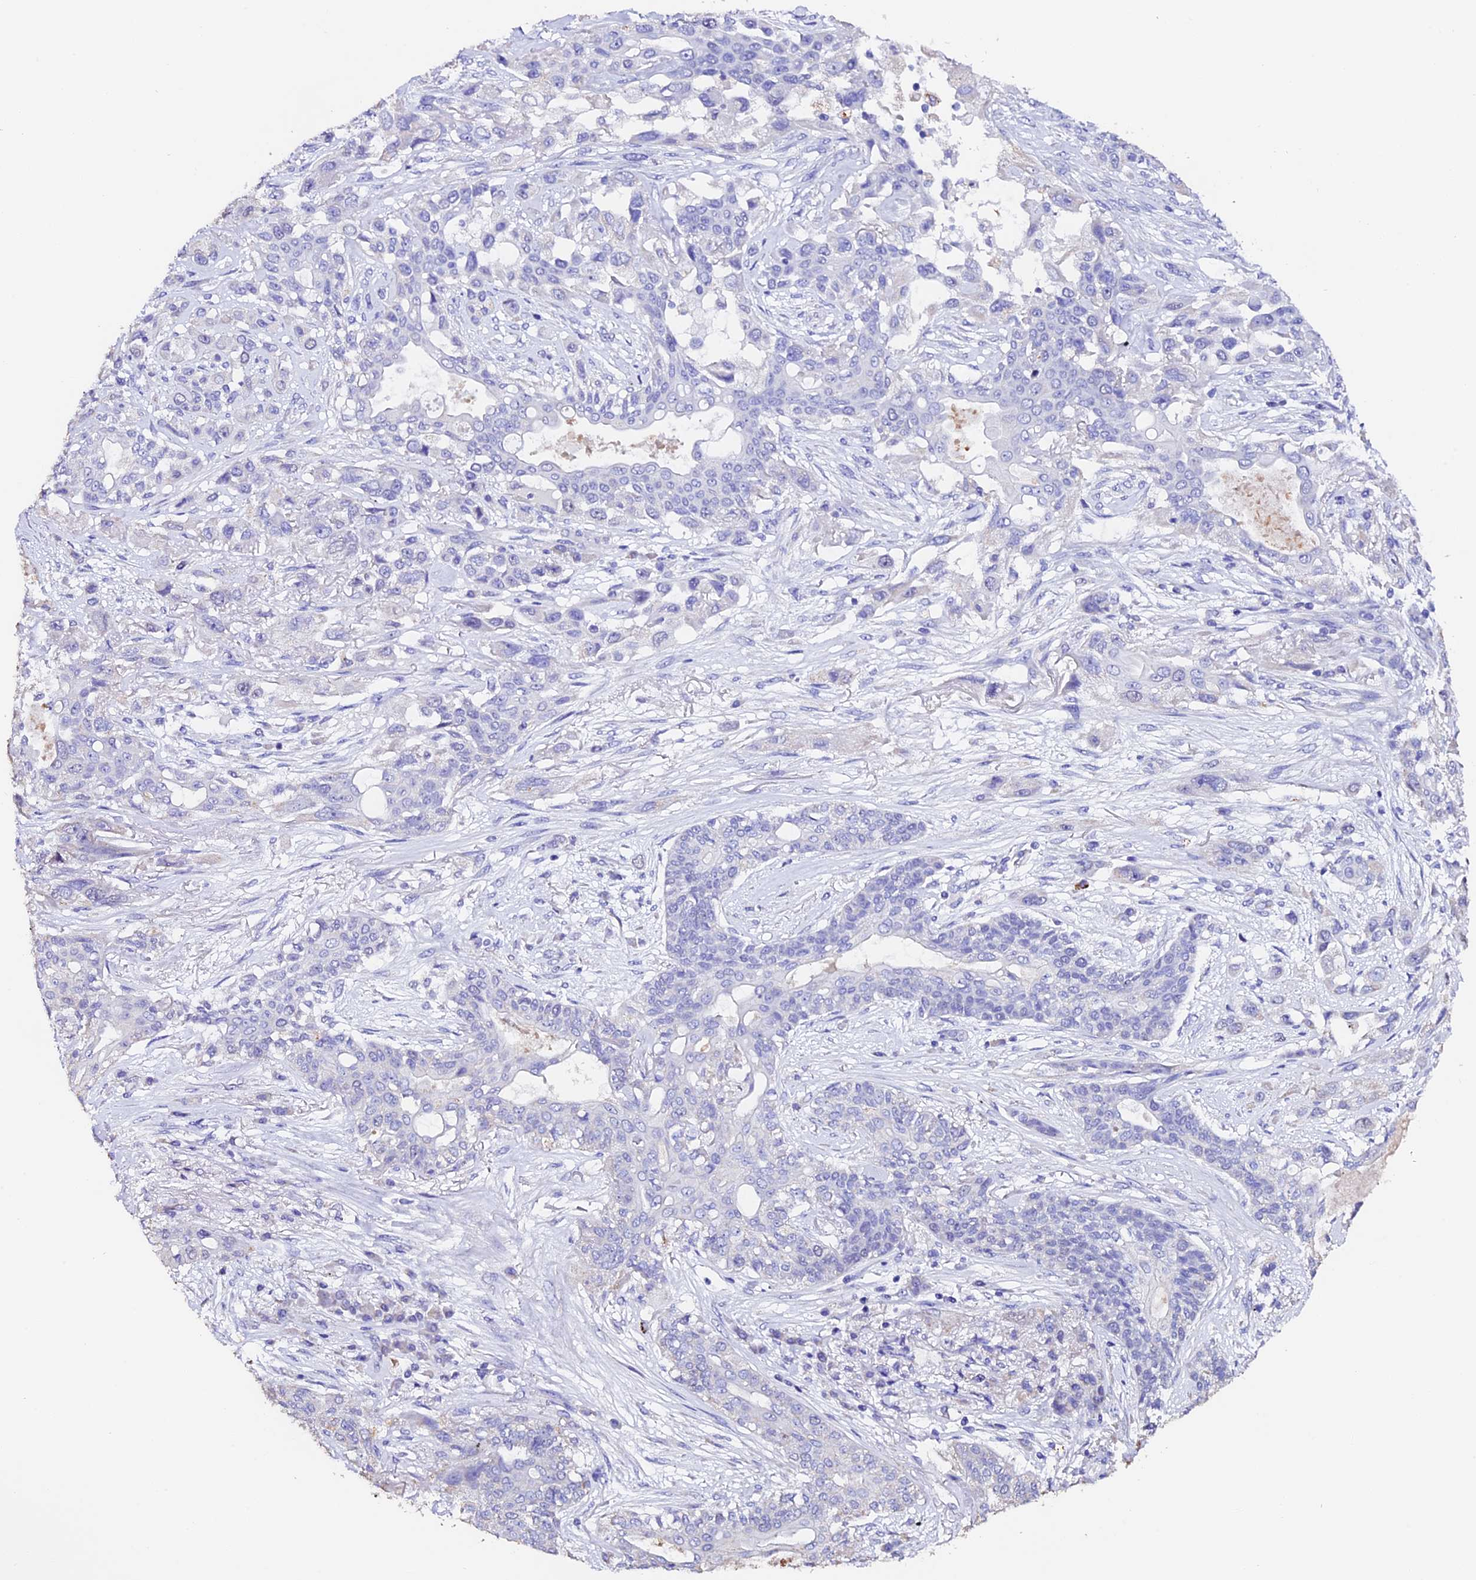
{"staining": {"intensity": "negative", "quantity": "none", "location": "none"}, "tissue": "lung cancer", "cell_type": "Tumor cells", "image_type": "cancer", "snomed": [{"axis": "morphology", "description": "Squamous cell carcinoma, NOS"}, {"axis": "topography", "description": "Lung"}], "caption": "Immunohistochemical staining of lung cancer shows no significant expression in tumor cells.", "gene": "FBXW9", "patient": {"sex": "female", "age": 70}}